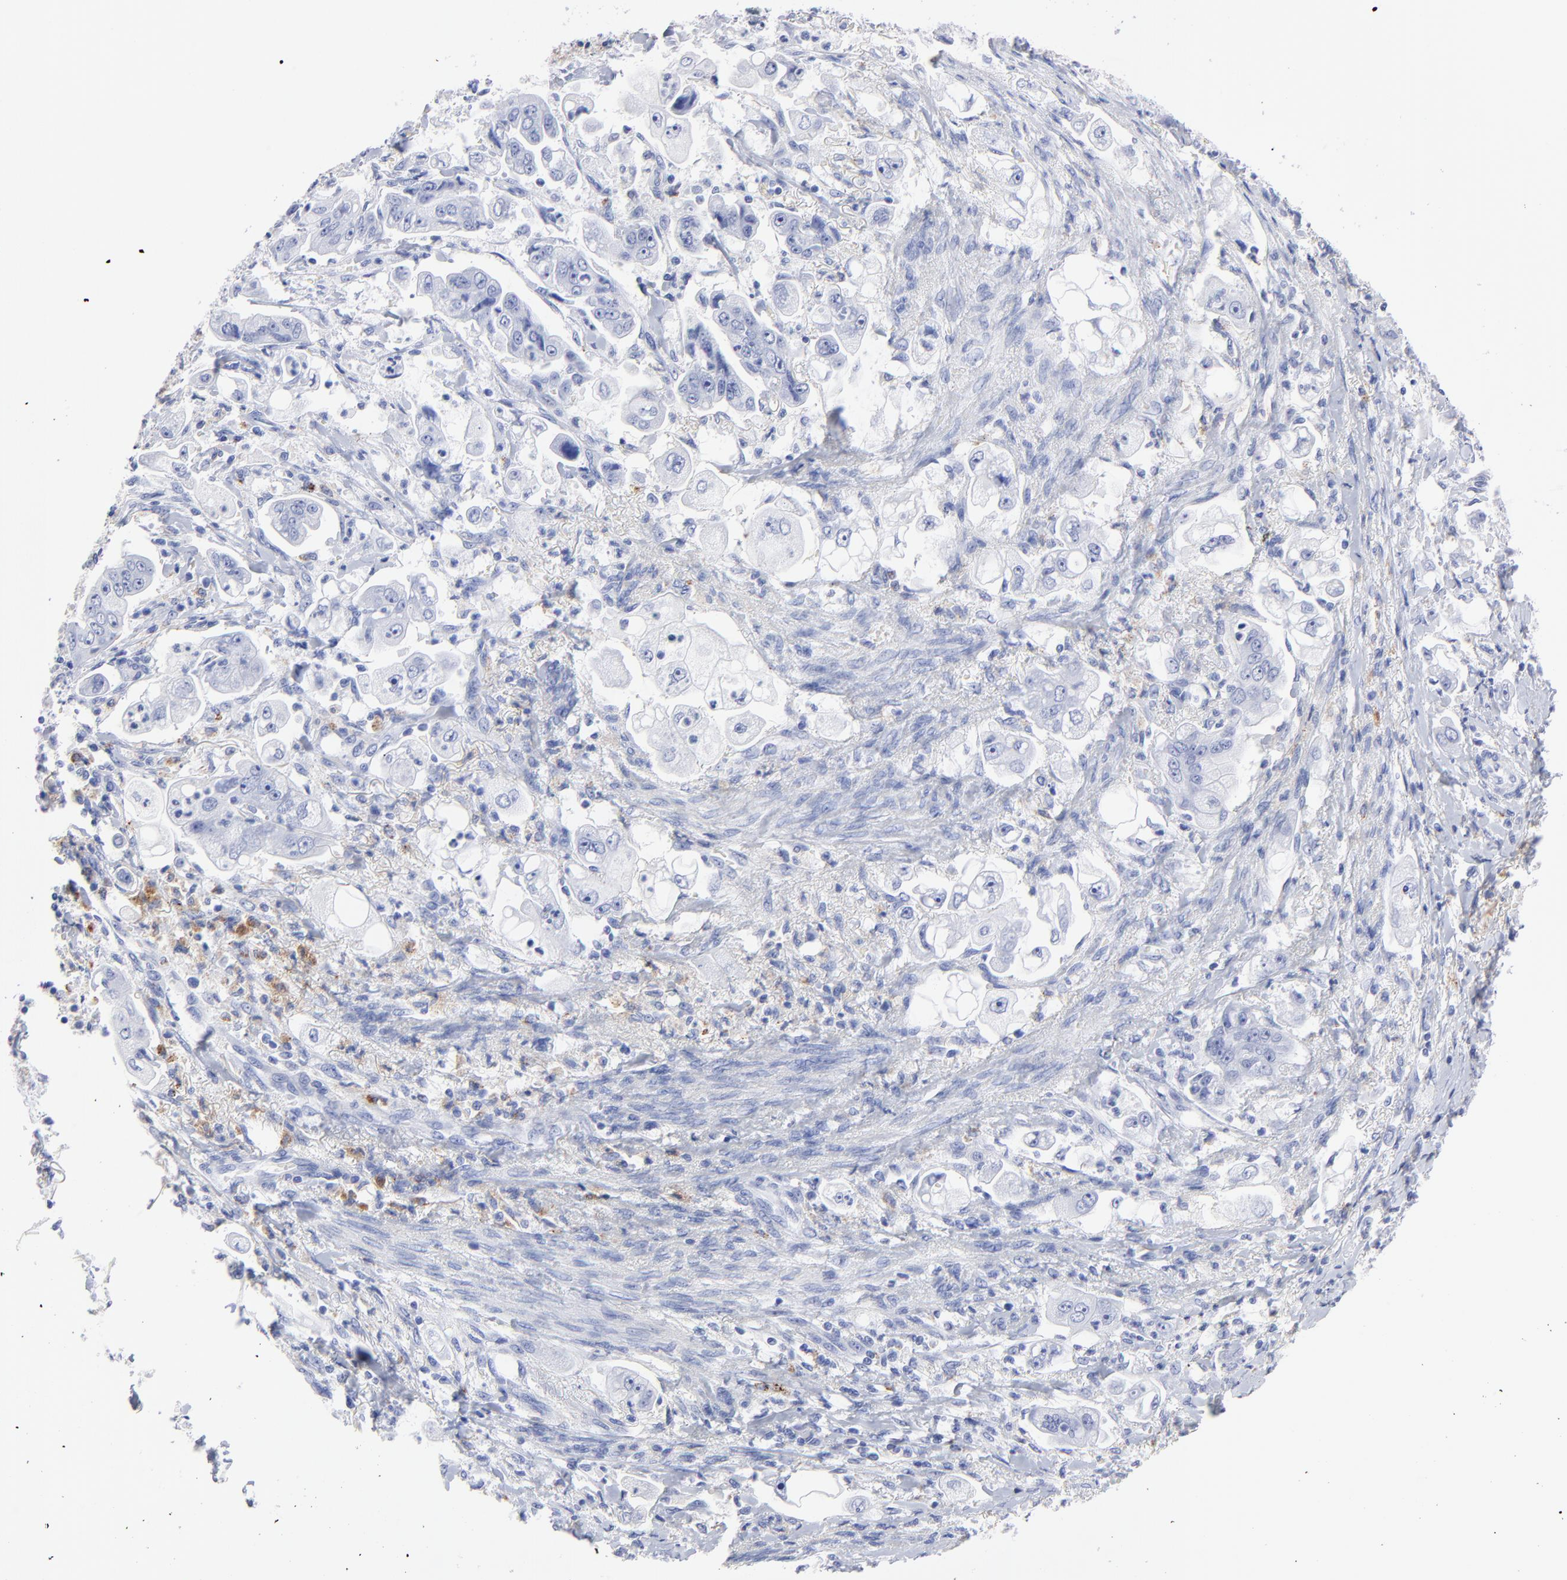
{"staining": {"intensity": "moderate", "quantity": "<25%", "location": "cytoplasmic/membranous"}, "tissue": "stomach cancer", "cell_type": "Tumor cells", "image_type": "cancer", "snomed": [{"axis": "morphology", "description": "Adenocarcinoma, NOS"}, {"axis": "topography", "description": "Stomach"}], "caption": "The immunohistochemical stain highlights moderate cytoplasmic/membranous expression in tumor cells of stomach cancer tissue. Nuclei are stained in blue.", "gene": "CPVL", "patient": {"sex": "male", "age": 62}}